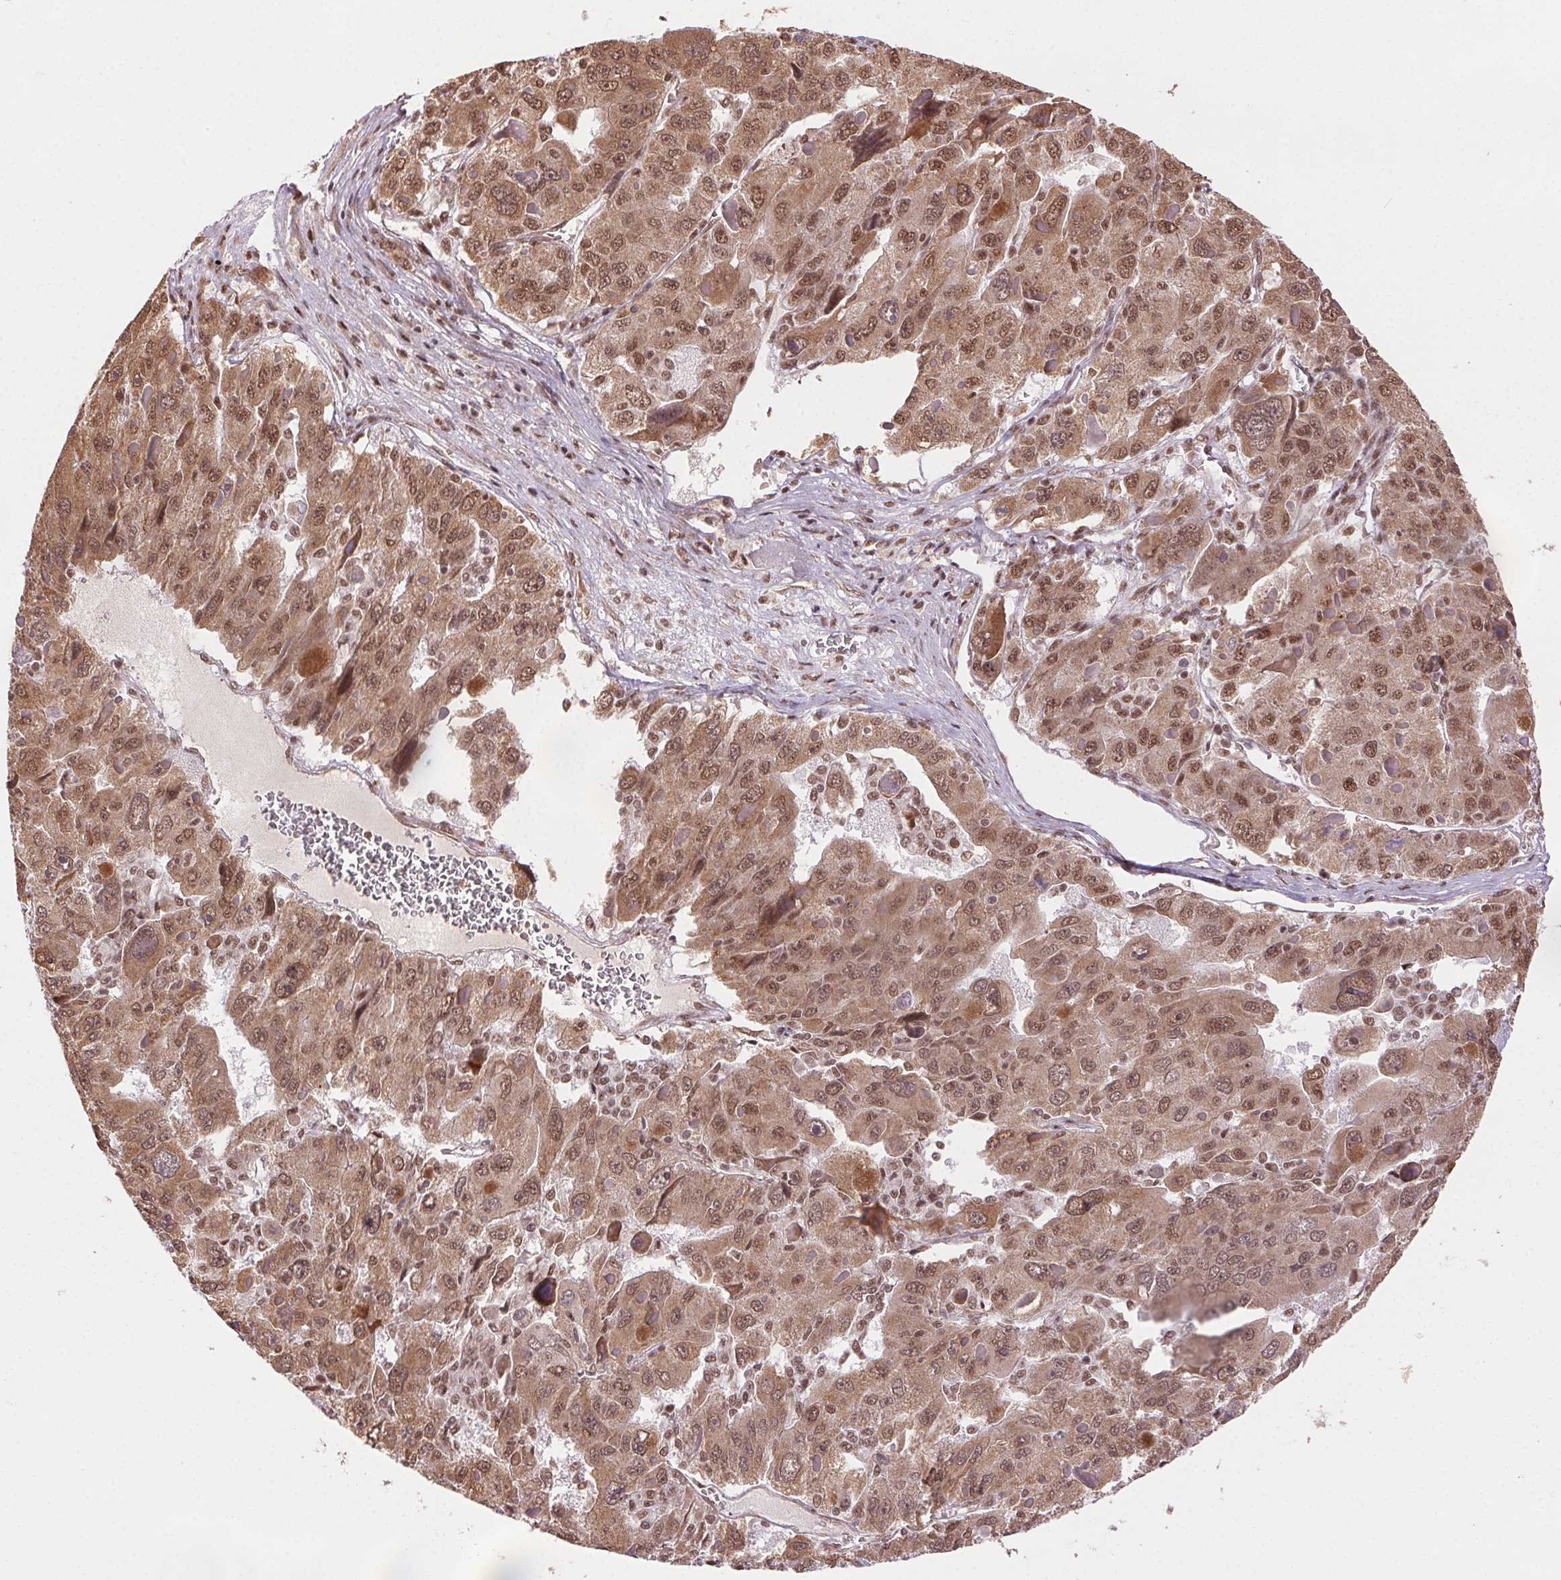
{"staining": {"intensity": "moderate", "quantity": ">75%", "location": "cytoplasmic/membranous,nuclear"}, "tissue": "liver cancer", "cell_type": "Tumor cells", "image_type": "cancer", "snomed": [{"axis": "morphology", "description": "Carcinoma, Hepatocellular, NOS"}, {"axis": "topography", "description": "Liver"}], "caption": "The micrograph demonstrates a brown stain indicating the presence of a protein in the cytoplasmic/membranous and nuclear of tumor cells in hepatocellular carcinoma (liver).", "gene": "TREML4", "patient": {"sex": "female", "age": 41}}